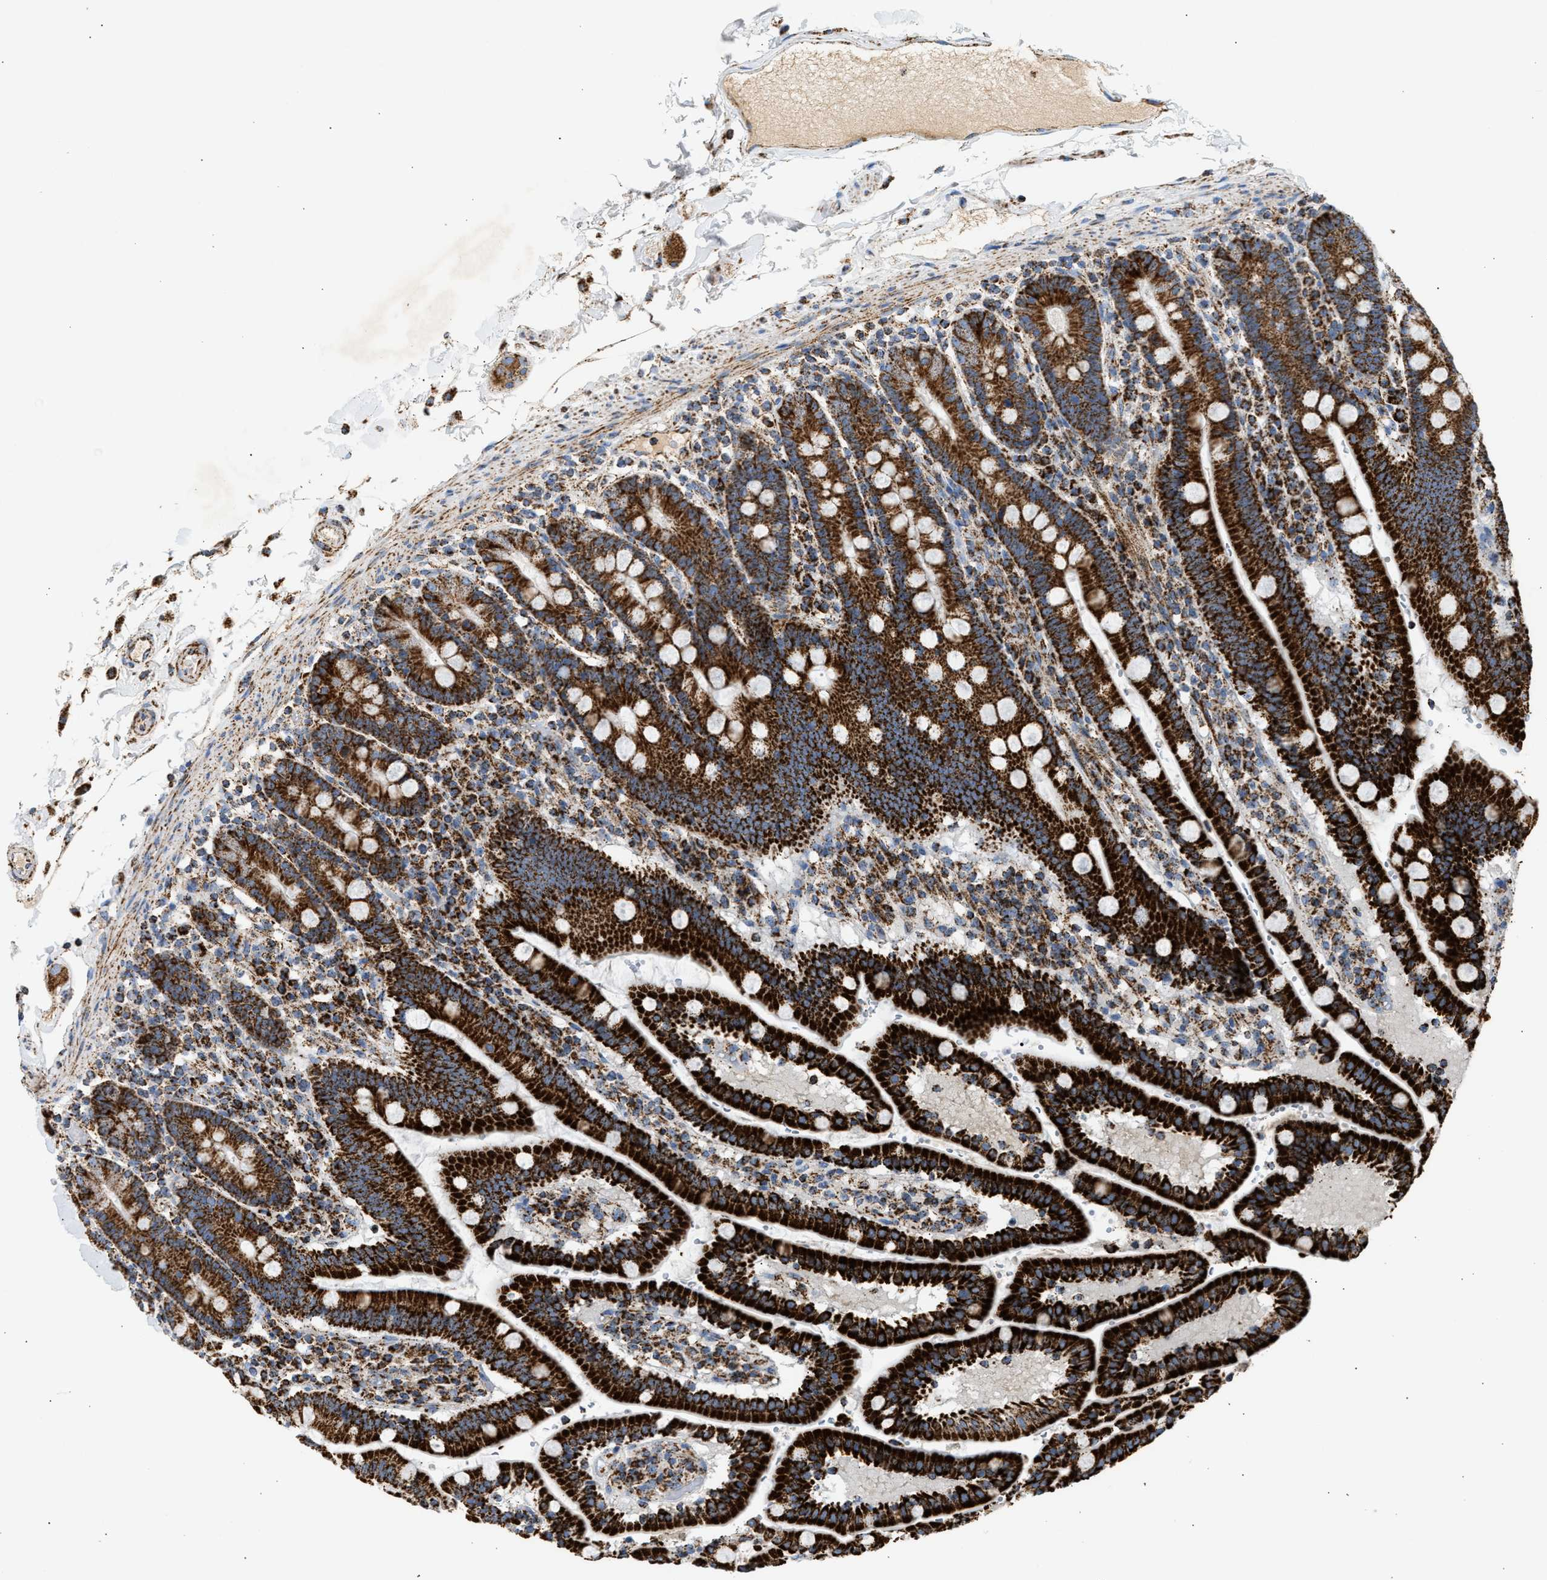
{"staining": {"intensity": "strong", "quantity": ">75%", "location": "cytoplasmic/membranous"}, "tissue": "duodenum", "cell_type": "Glandular cells", "image_type": "normal", "snomed": [{"axis": "morphology", "description": "Normal tissue, NOS"}, {"axis": "topography", "description": "Small intestine, NOS"}], "caption": "Glandular cells exhibit strong cytoplasmic/membranous staining in about >75% of cells in normal duodenum. The staining was performed using DAB (3,3'-diaminobenzidine) to visualize the protein expression in brown, while the nuclei were stained in blue with hematoxylin (Magnification: 20x).", "gene": "OGDH", "patient": {"sex": "female", "age": 71}}